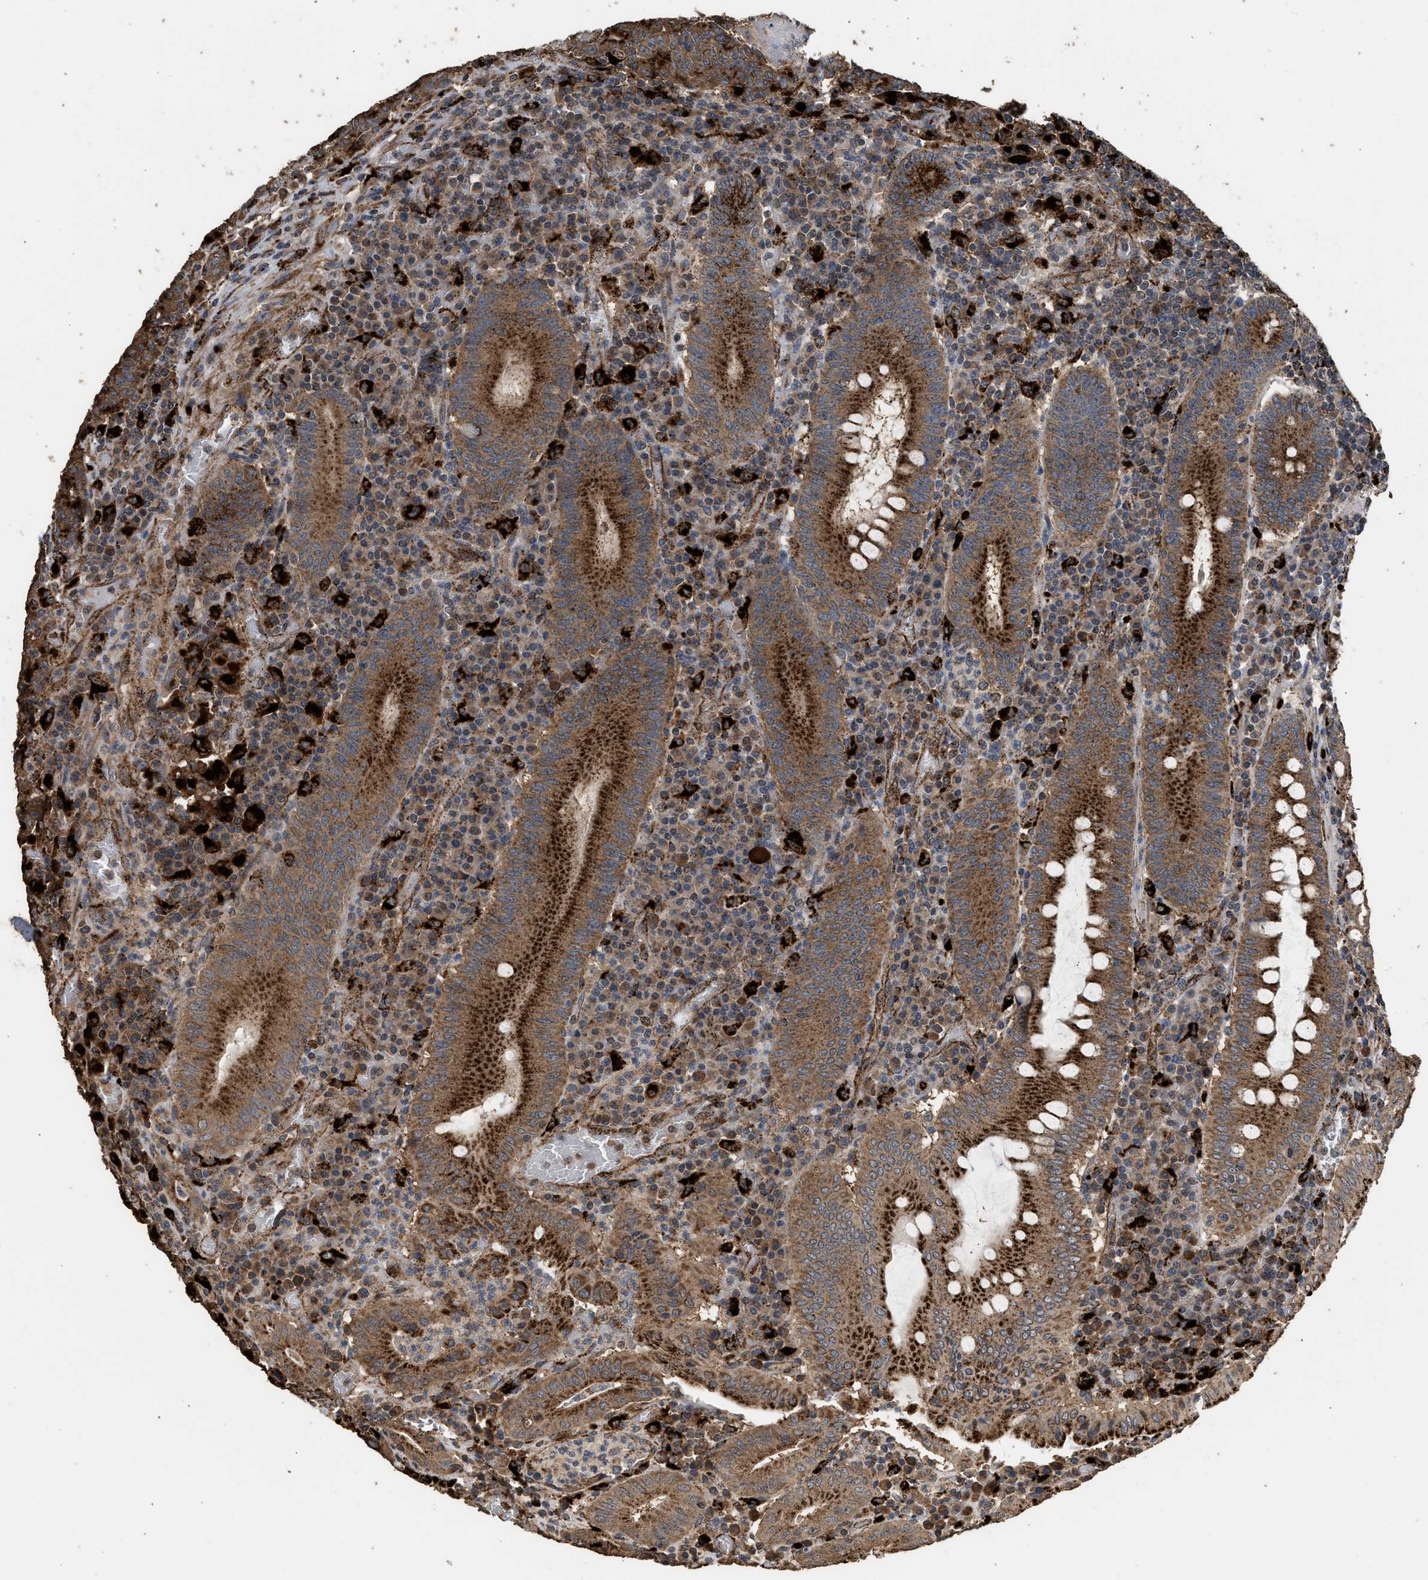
{"staining": {"intensity": "strong", "quantity": ">75%", "location": "cytoplasmic/membranous"}, "tissue": "colorectal cancer", "cell_type": "Tumor cells", "image_type": "cancer", "snomed": [{"axis": "morphology", "description": "Normal tissue, NOS"}, {"axis": "morphology", "description": "Adenocarcinoma, NOS"}, {"axis": "topography", "description": "Colon"}], "caption": "A micrograph showing strong cytoplasmic/membranous staining in approximately >75% of tumor cells in adenocarcinoma (colorectal), as visualized by brown immunohistochemical staining.", "gene": "CTSV", "patient": {"sex": "female", "age": 75}}